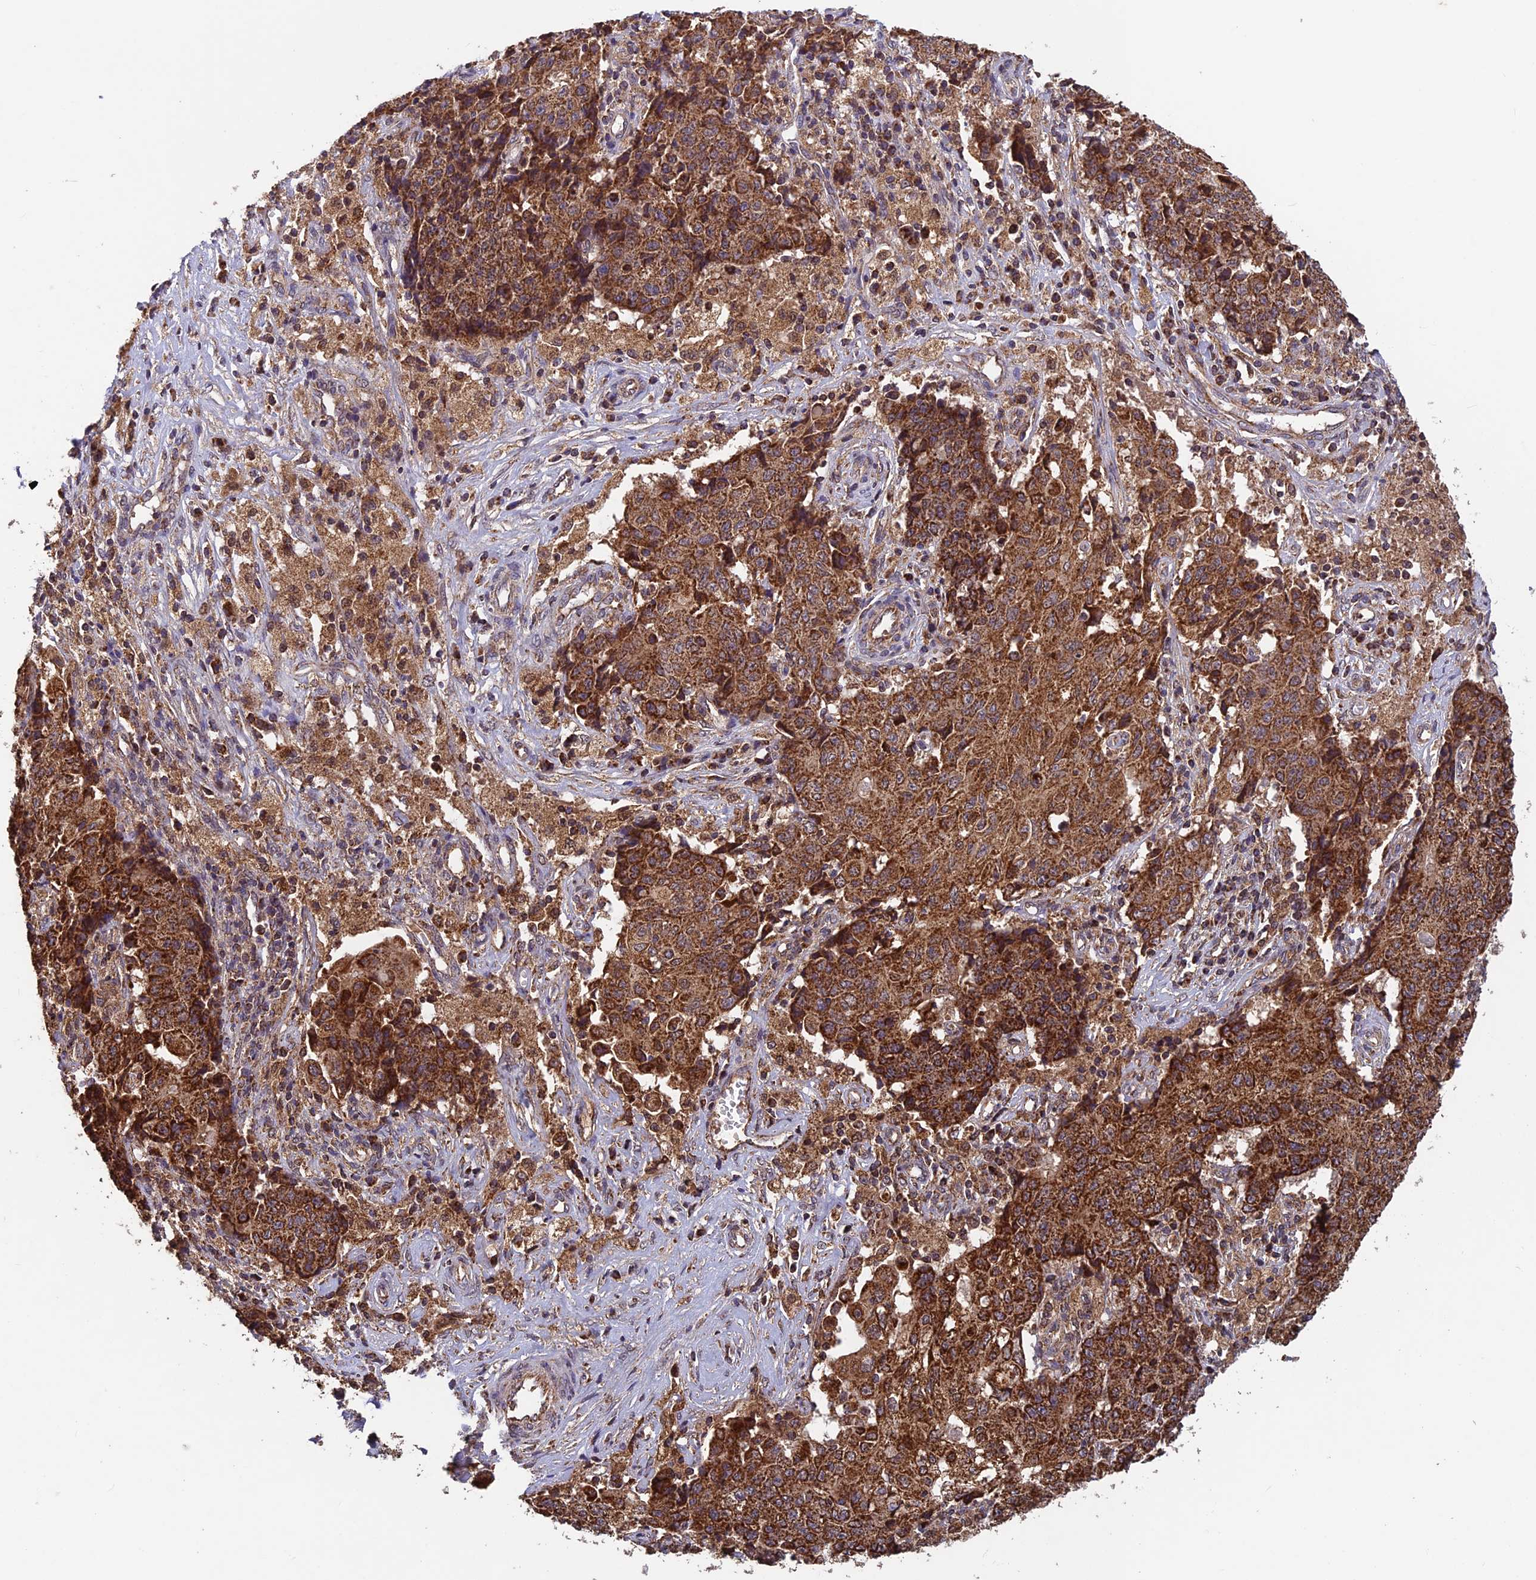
{"staining": {"intensity": "strong", "quantity": ">75%", "location": "cytoplasmic/membranous"}, "tissue": "ovarian cancer", "cell_type": "Tumor cells", "image_type": "cancer", "snomed": [{"axis": "morphology", "description": "Carcinoma, endometroid"}, {"axis": "topography", "description": "Ovary"}], "caption": "Endometroid carcinoma (ovarian) was stained to show a protein in brown. There is high levels of strong cytoplasmic/membranous expression in about >75% of tumor cells.", "gene": "CCDC15", "patient": {"sex": "female", "age": 42}}